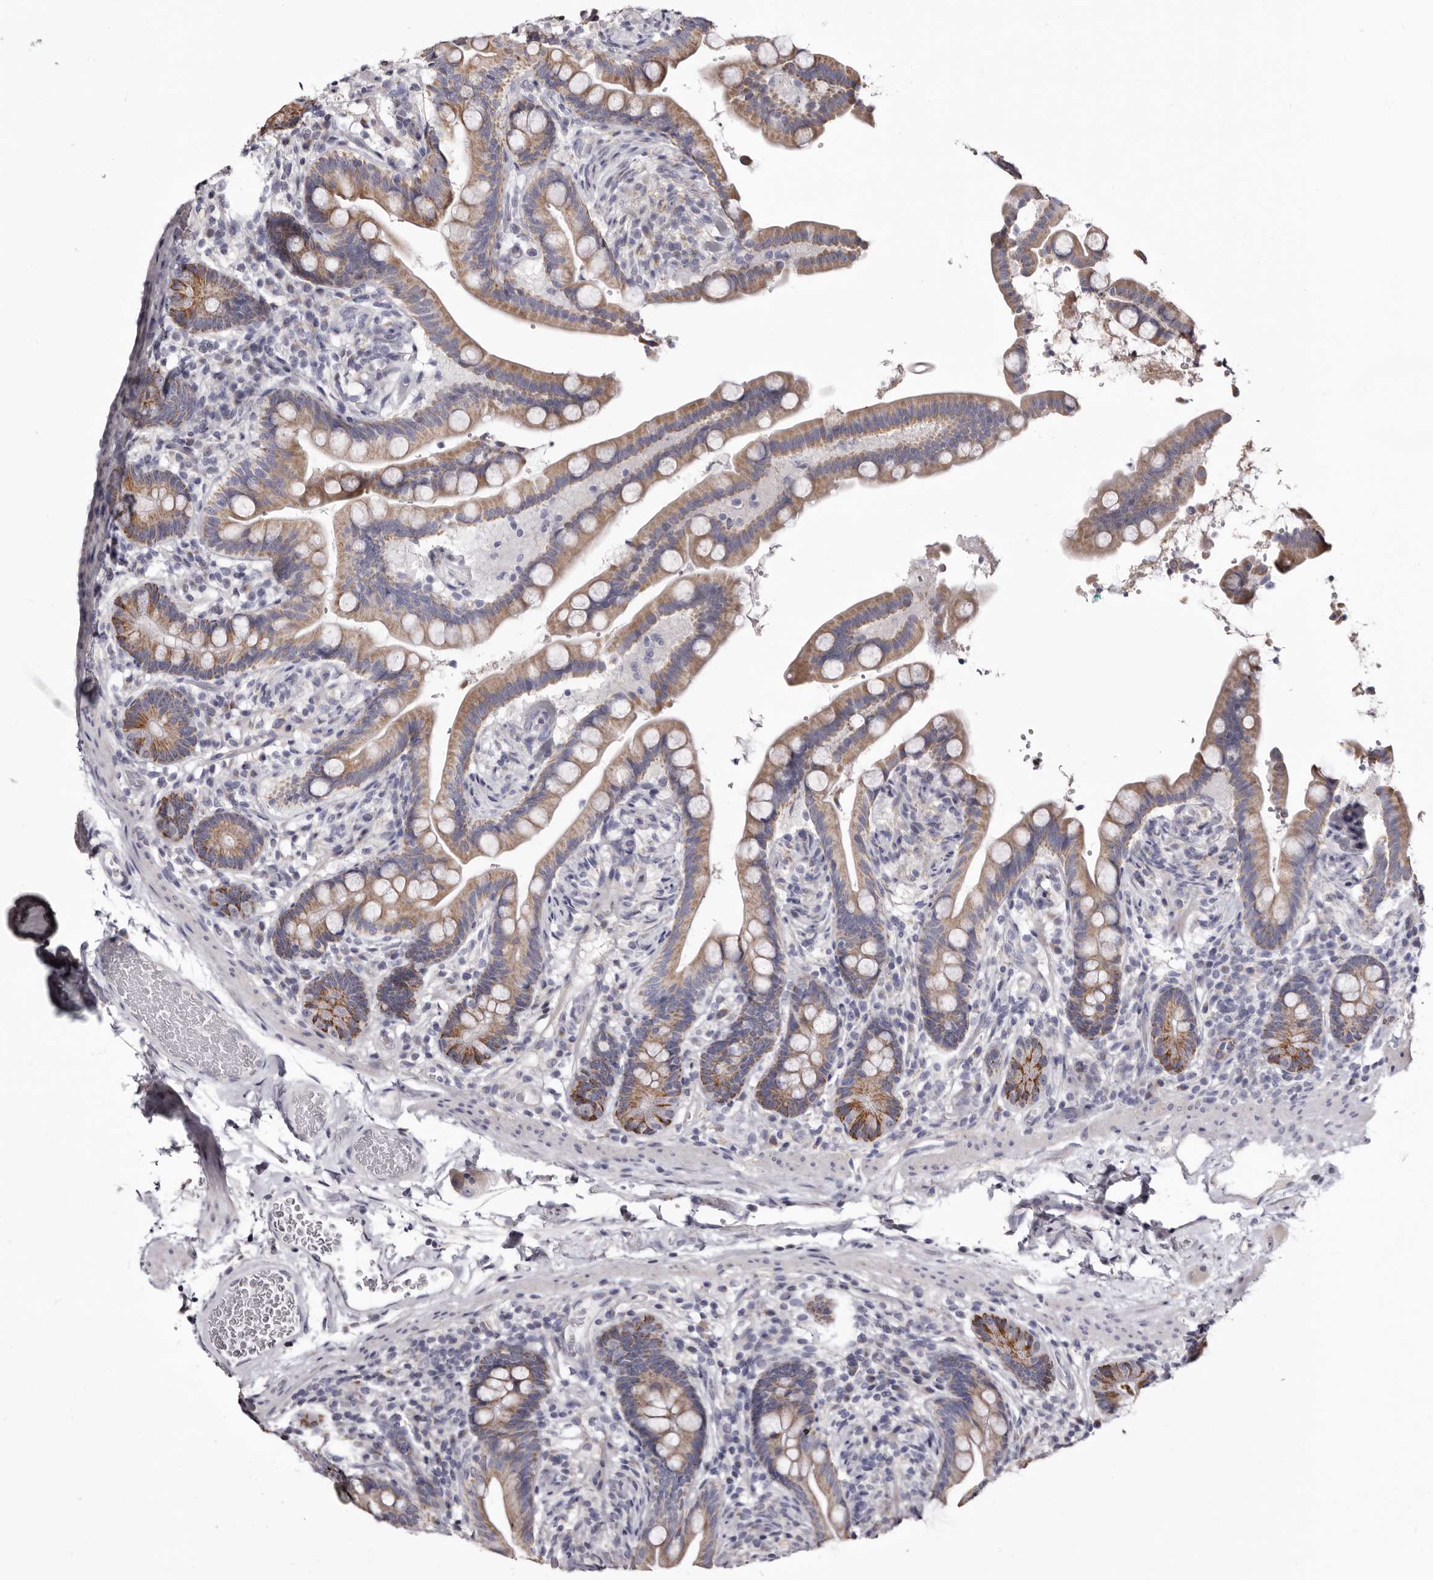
{"staining": {"intensity": "negative", "quantity": "none", "location": "none"}, "tissue": "colon", "cell_type": "Endothelial cells", "image_type": "normal", "snomed": [{"axis": "morphology", "description": "Normal tissue, NOS"}, {"axis": "topography", "description": "Smooth muscle"}, {"axis": "topography", "description": "Colon"}], "caption": "An image of human colon is negative for staining in endothelial cells. (DAB (3,3'-diaminobenzidine) immunohistochemistry with hematoxylin counter stain).", "gene": "CASQ1", "patient": {"sex": "male", "age": 73}}